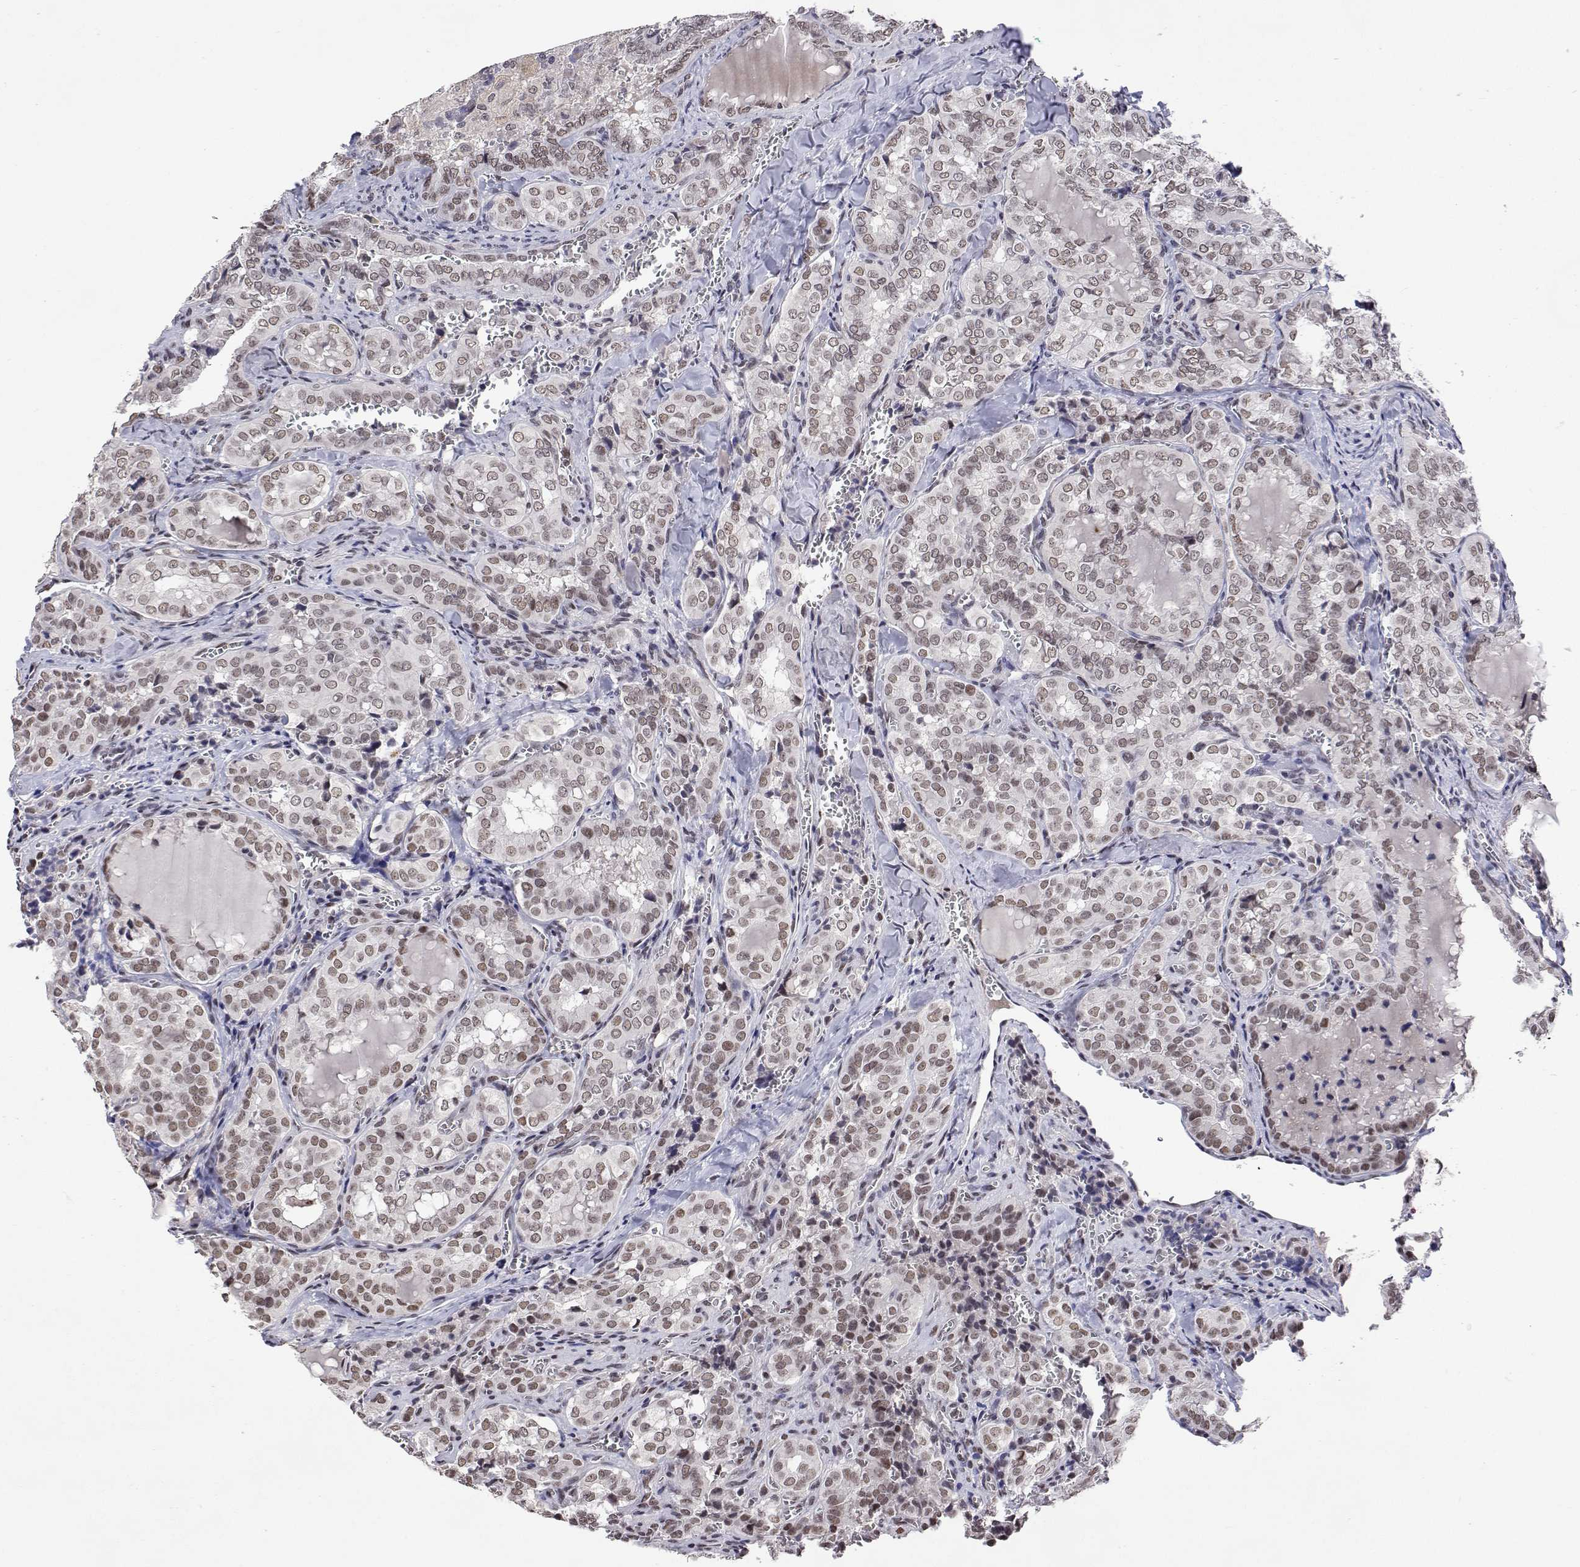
{"staining": {"intensity": "moderate", "quantity": "25%-75%", "location": "nuclear"}, "tissue": "thyroid cancer", "cell_type": "Tumor cells", "image_type": "cancer", "snomed": [{"axis": "morphology", "description": "Papillary adenocarcinoma, NOS"}, {"axis": "topography", "description": "Thyroid gland"}], "caption": "High-power microscopy captured an IHC histopathology image of thyroid cancer, revealing moderate nuclear expression in about 25%-75% of tumor cells.", "gene": "HNRNPA0", "patient": {"sex": "female", "age": 41}}